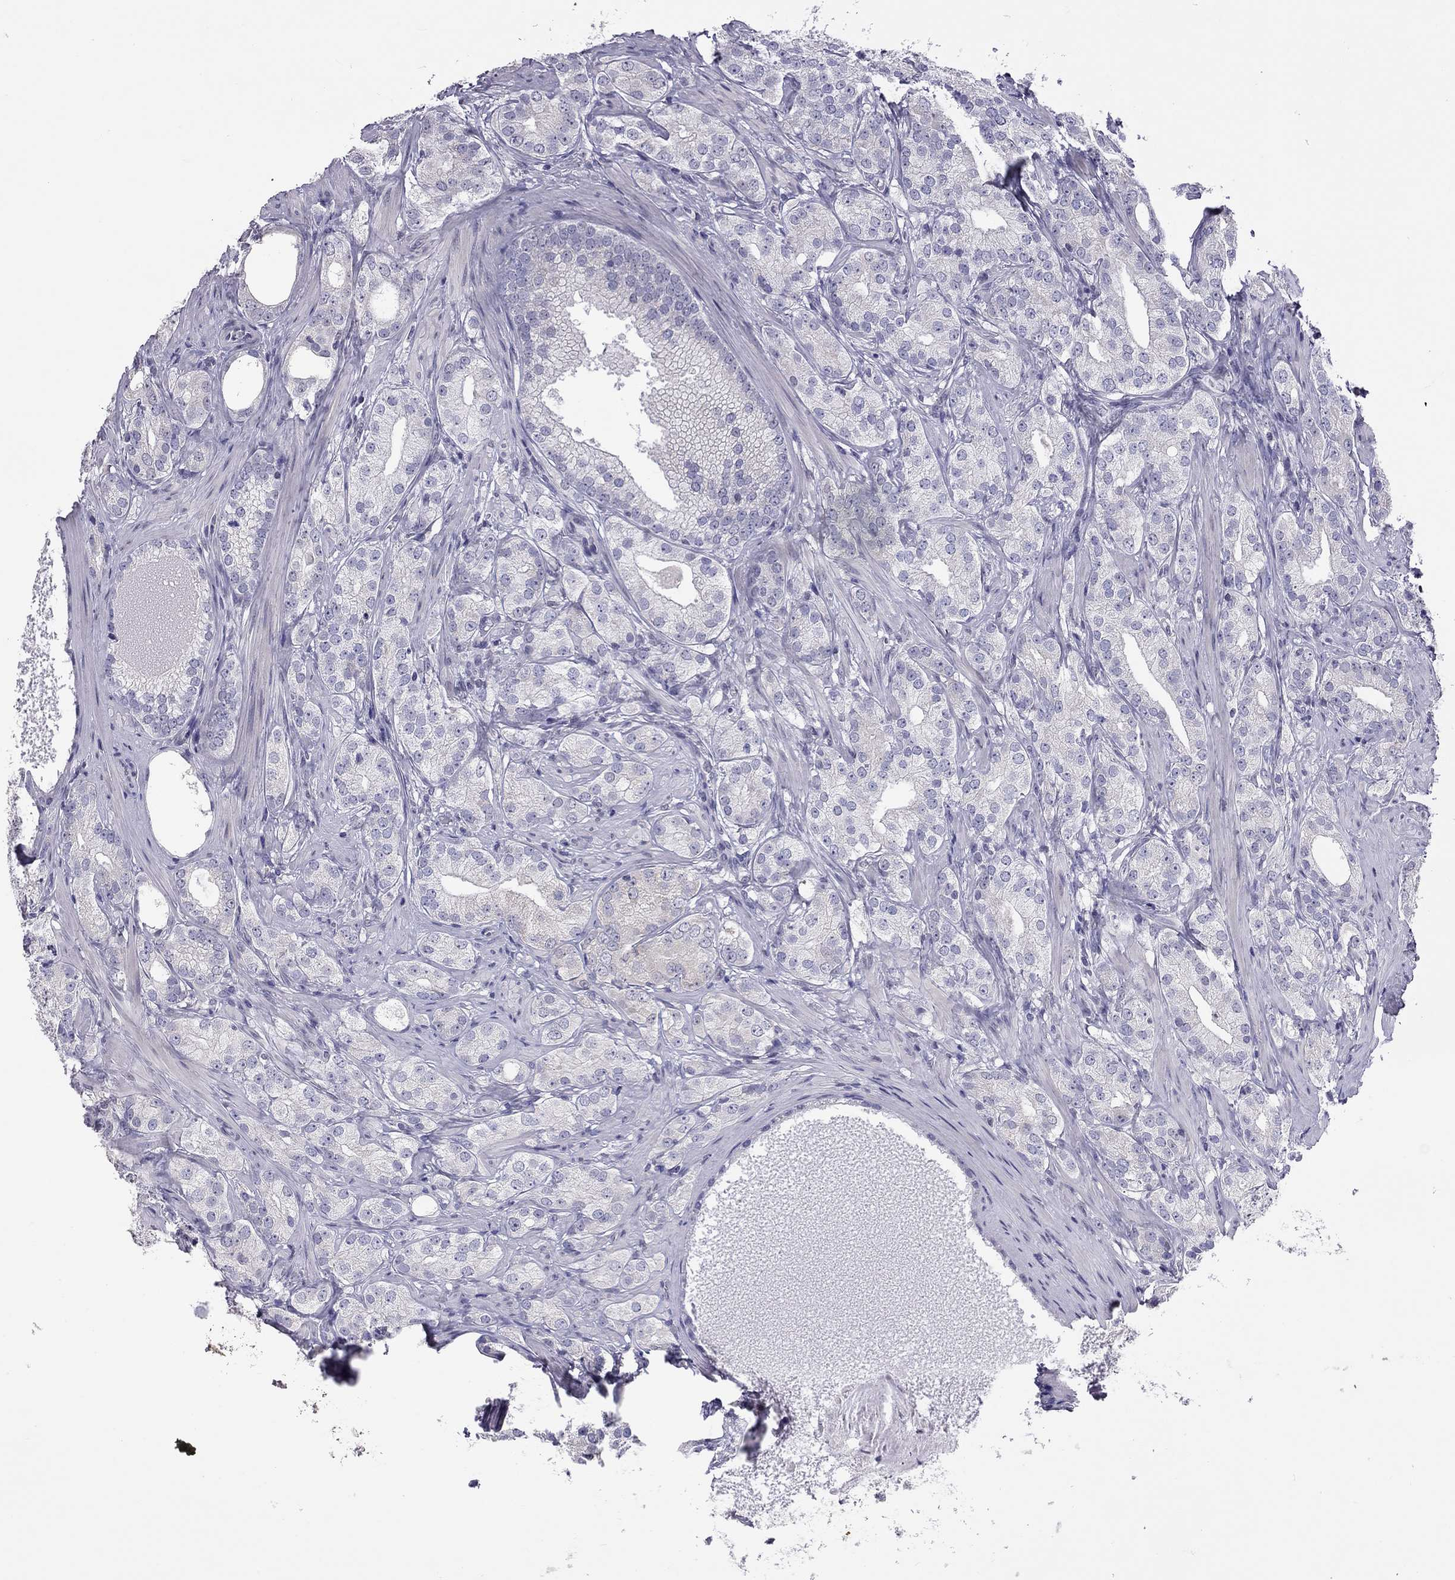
{"staining": {"intensity": "negative", "quantity": "none", "location": "none"}, "tissue": "prostate cancer", "cell_type": "Tumor cells", "image_type": "cancer", "snomed": [{"axis": "morphology", "description": "Adenocarcinoma, High grade"}, {"axis": "topography", "description": "Prostate and seminal vesicle, NOS"}], "caption": "Immunohistochemistry (IHC) of prostate cancer displays no positivity in tumor cells.", "gene": "PPP1R3A", "patient": {"sex": "male", "age": 62}}